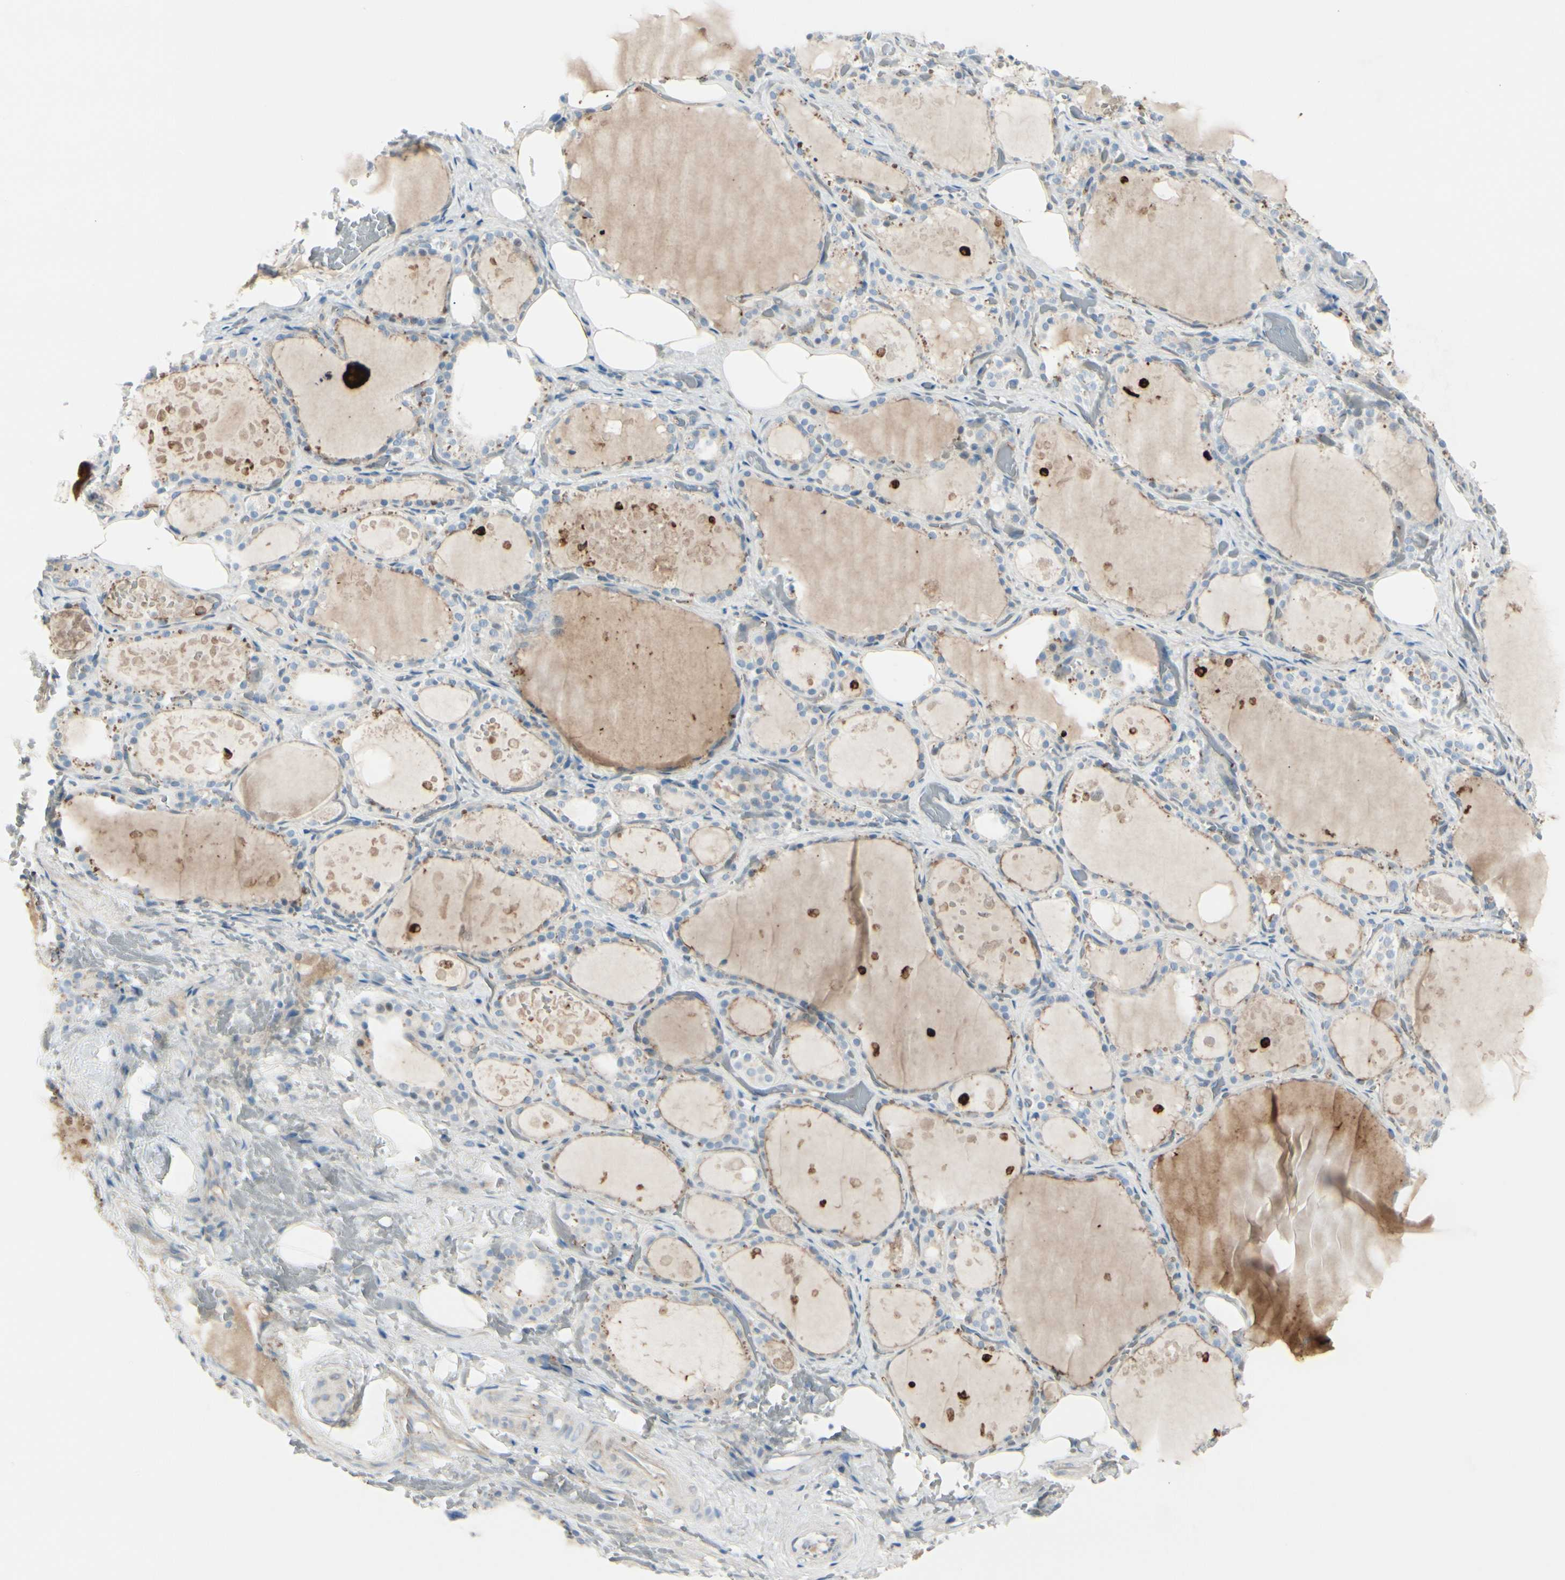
{"staining": {"intensity": "weak", "quantity": "<25%", "location": "cytoplasmic/membranous"}, "tissue": "thyroid gland", "cell_type": "Glandular cells", "image_type": "normal", "snomed": [{"axis": "morphology", "description": "Normal tissue, NOS"}, {"axis": "topography", "description": "Thyroid gland"}], "caption": "This histopathology image is of unremarkable thyroid gland stained with immunohistochemistry (IHC) to label a protein in brown with the nuclei are counter-stained blue. There is no positivity in glandular cells. The staining is performed using DAB brown chromogen with nuclei counter-stained in using hematoxylin.", "gene": "CACNA2D1", "patient": {"sex": "male", "age": 61}}